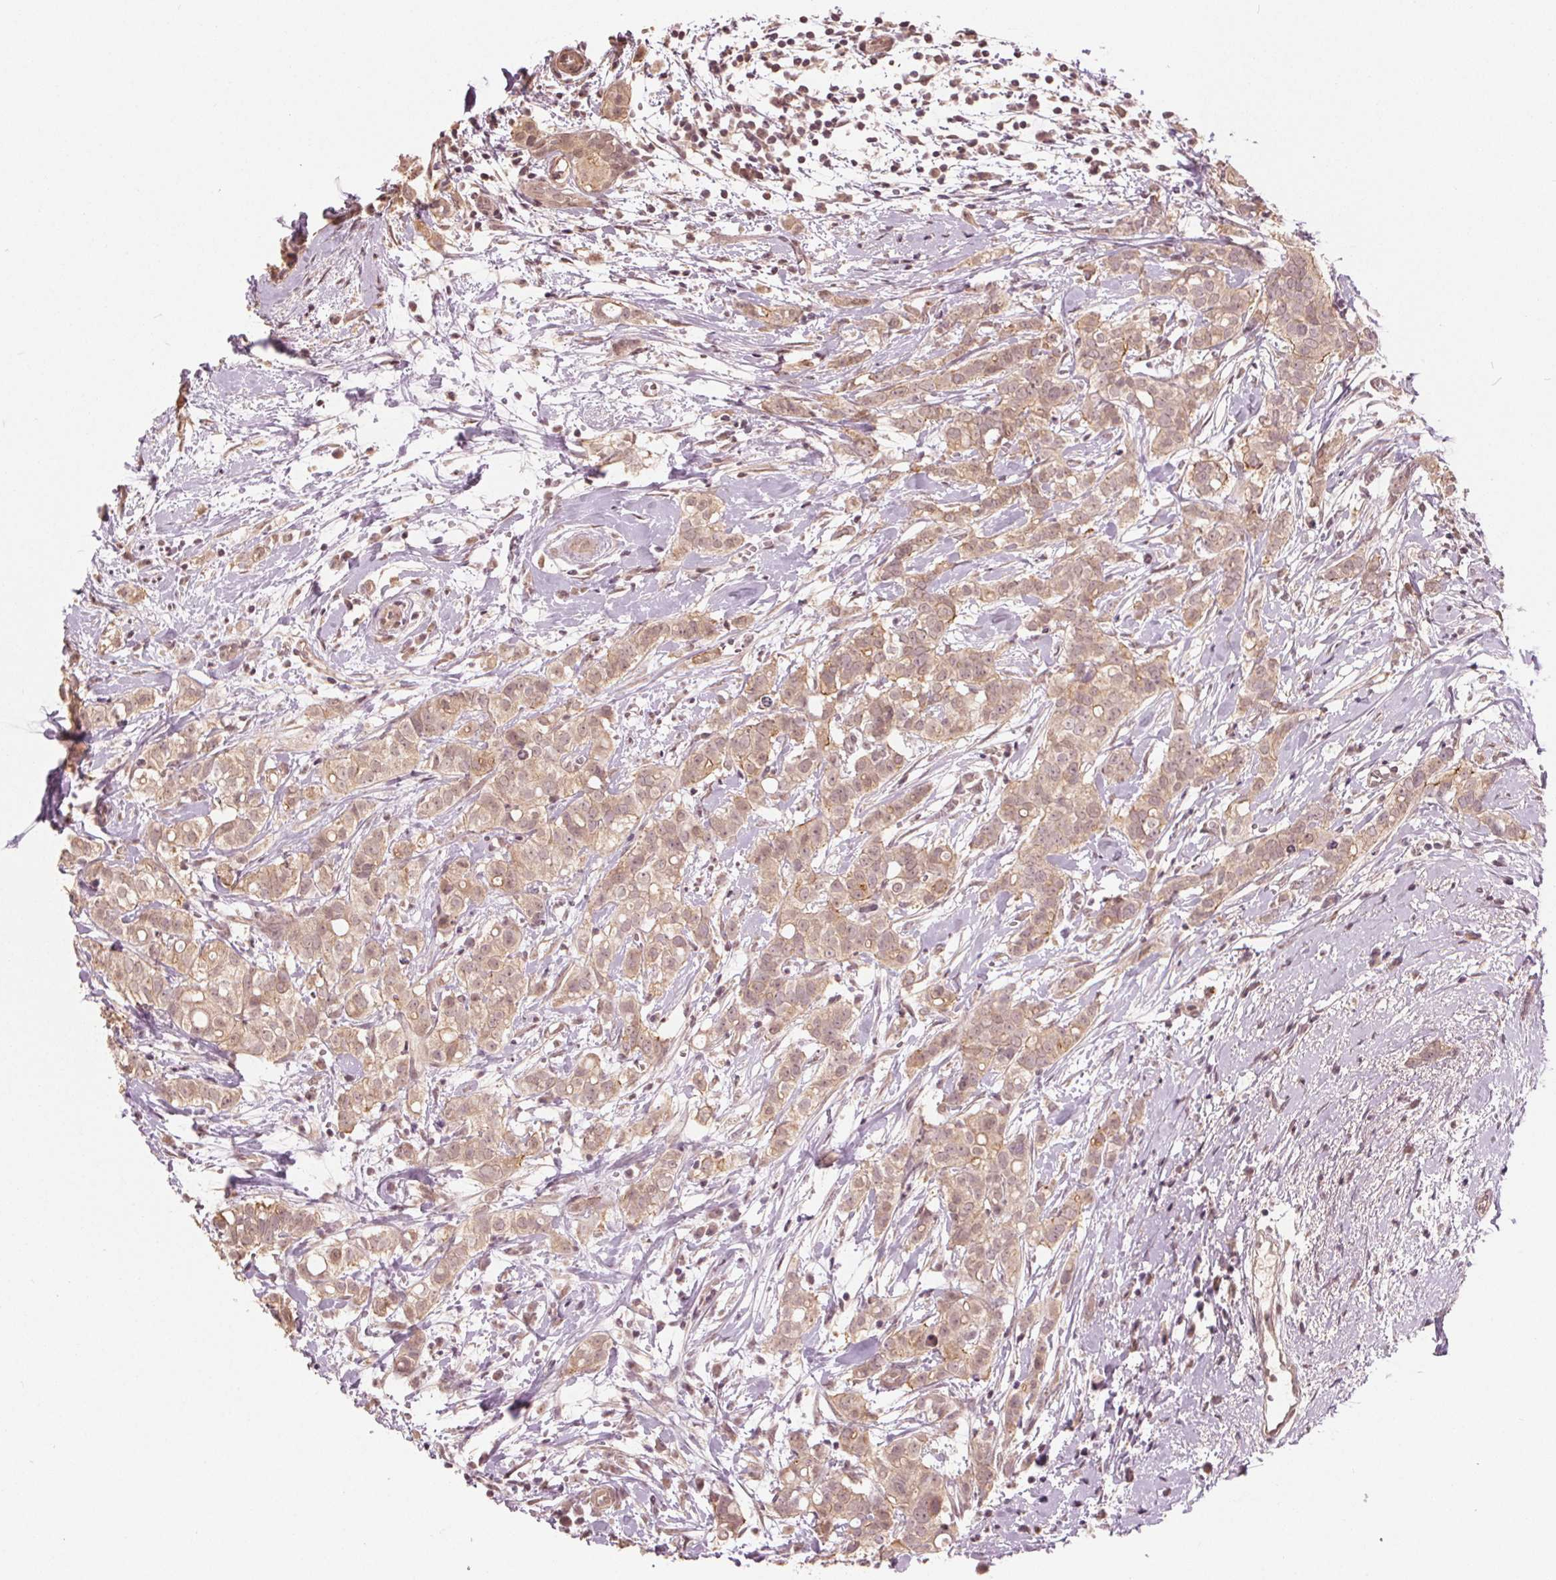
{"staining": {"intensity": "weak", "quantity": ">75%", "location": "cytoplasmic/membranous,nuclear"}, "tissue": "breast cancer", "cell_type": "Tumor cells", "image_type": "cancer", "snomed": [{"axis": "morphology", "description": "Duct carcinoma"}, {"axis": "topography", "description": "Breast"}], "caption": "An immunohistochemistry image of neoplastic tissue is shown. Protein staining in brown shows weak cytoplasmic/membranous and nuclear positivity in breast cancer within tumor cells.", "gene": "CLBA1", "patient": {"sex": "female", "age": 40}}